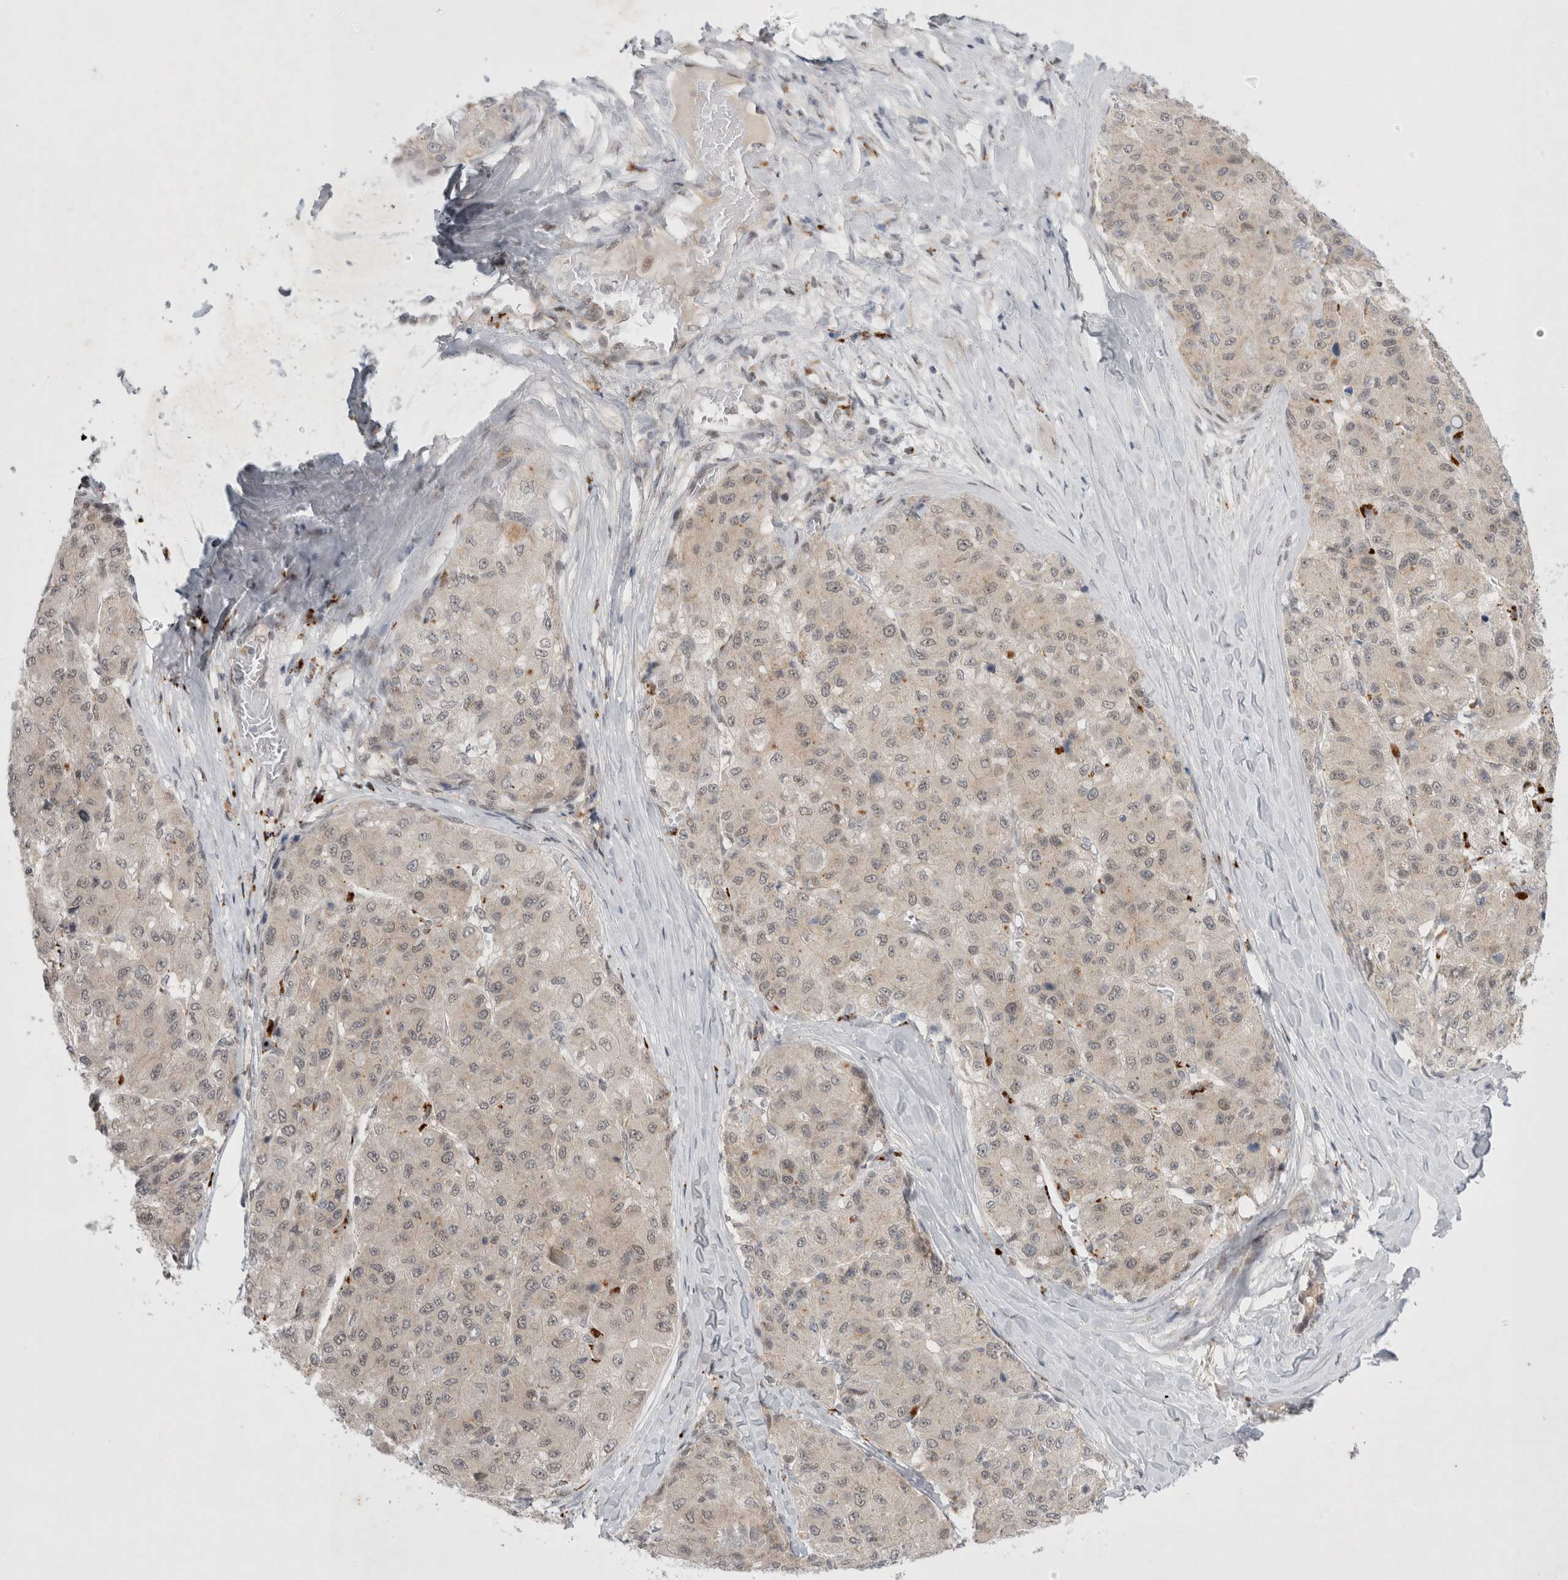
{"staining": {"intensity": "negative", "quantity": "none", "location": "none"}, "tissue": "liver cancer", "cell_type": "Tumor cells", "image_type": "cancer", "snomed": [{"axis": "morphology", "description": "Carcinoma, Hepatocellular, NOS"}, {"axis": "topography", "description": "Liver"}], "caption": "High magnification brightfield microscopy of liver hepatocellular carcinoma stained with DAB (3,3'-diaminobenzidine) (brown) and counterstained with hematoxylin (blue): tumor cells show no significant staining. The staining is performed using DAB brown chromogen with nuclei counter-stained in using hematoxylin.", "gene": "WIPF2", "patient": {"sex": "male", "age": 80}}